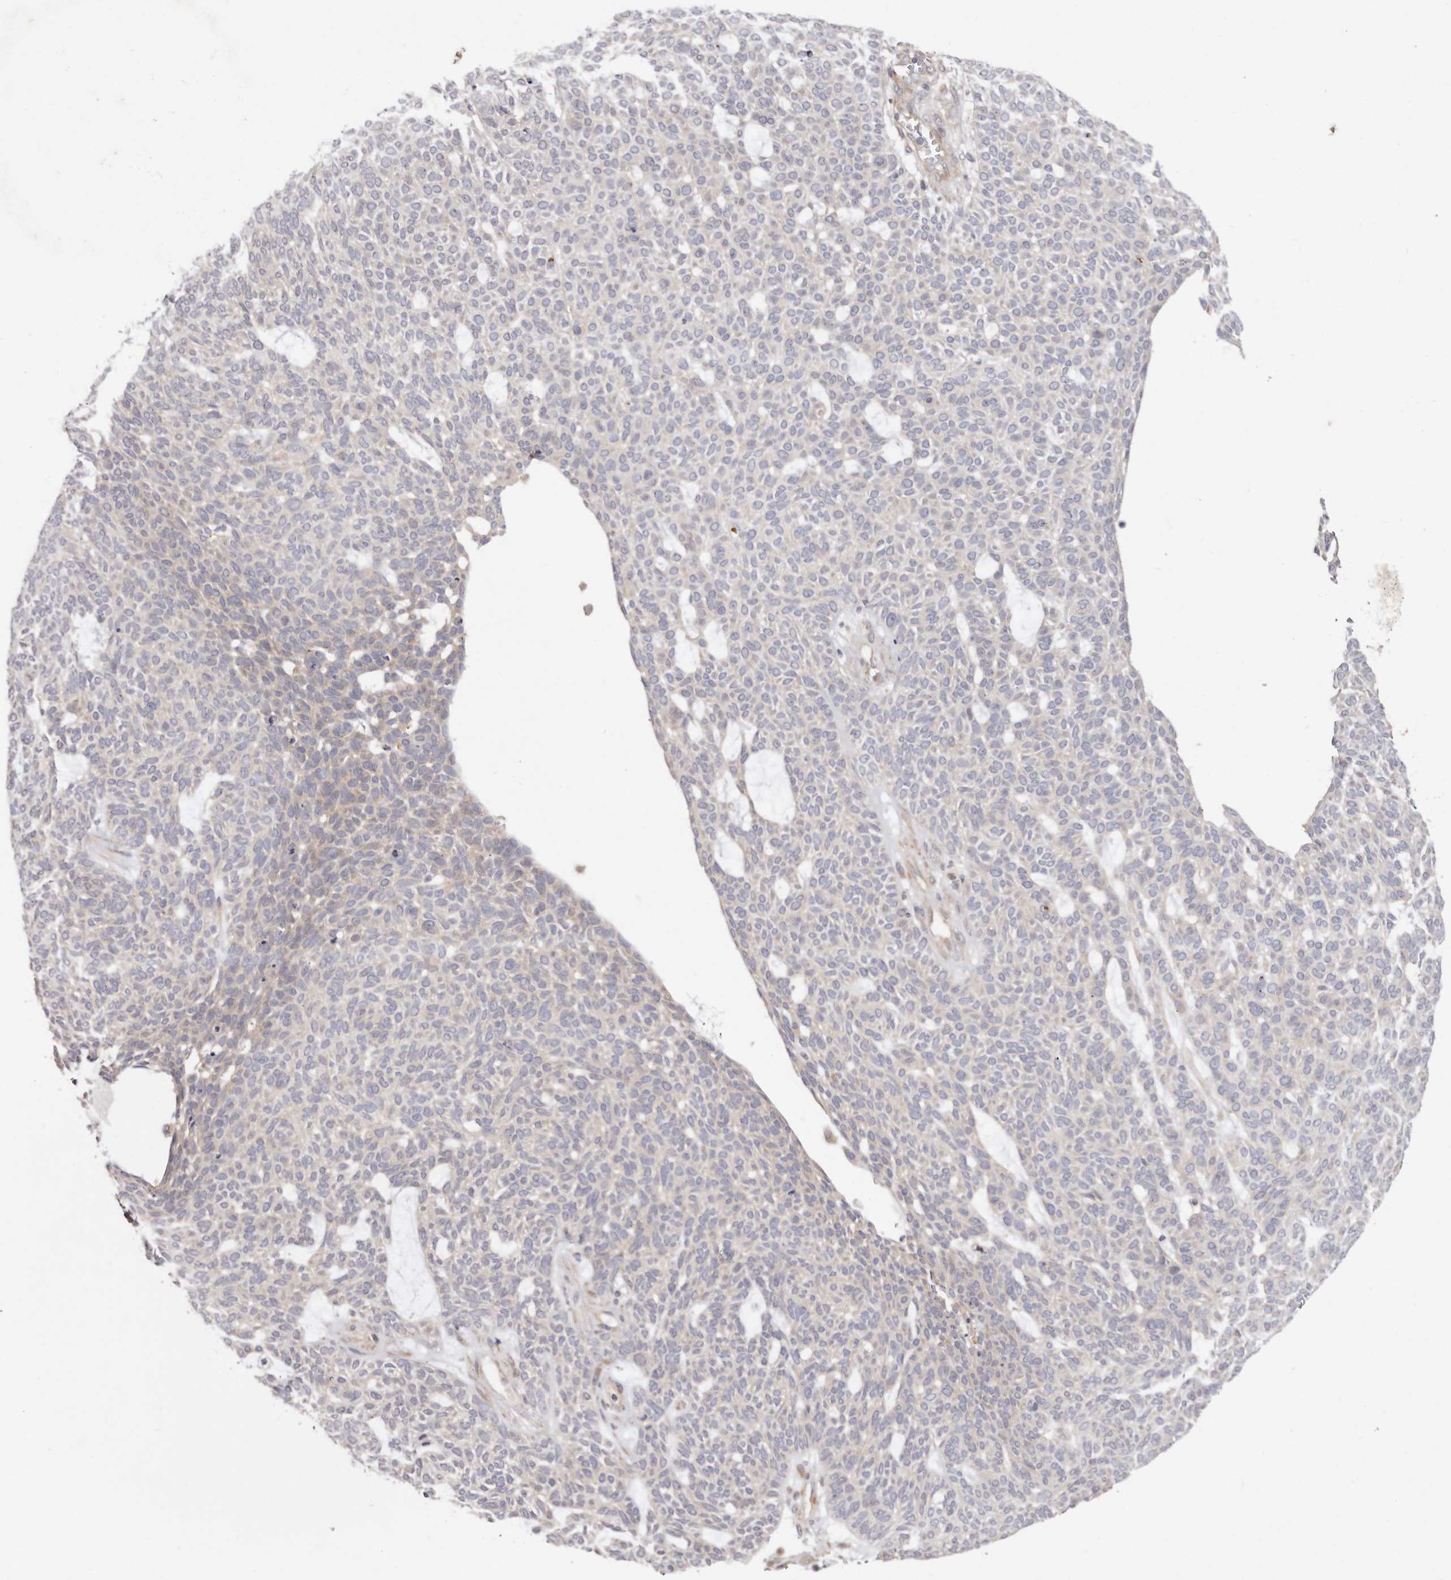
{"staining": {"intensity": "negative", "quantity": "none", "location": "none"}, "tissue": "skin cancer", "cell_type": "Tumor cells", "image_type": "cancer", "snomed": [{"axis": "morphology", "description": "Squamous cell carcinoma, NOS"}, {"axis": "topography", "description": "Skin"}], "caption": "Tumor cells are negative for brown protein staining in skin cancer. (DAB immunohistochemistry visualized using brightfield microscopy, high magnification).", "gene": "THBS3", "patient": {"sex": "female", "age": 90}}